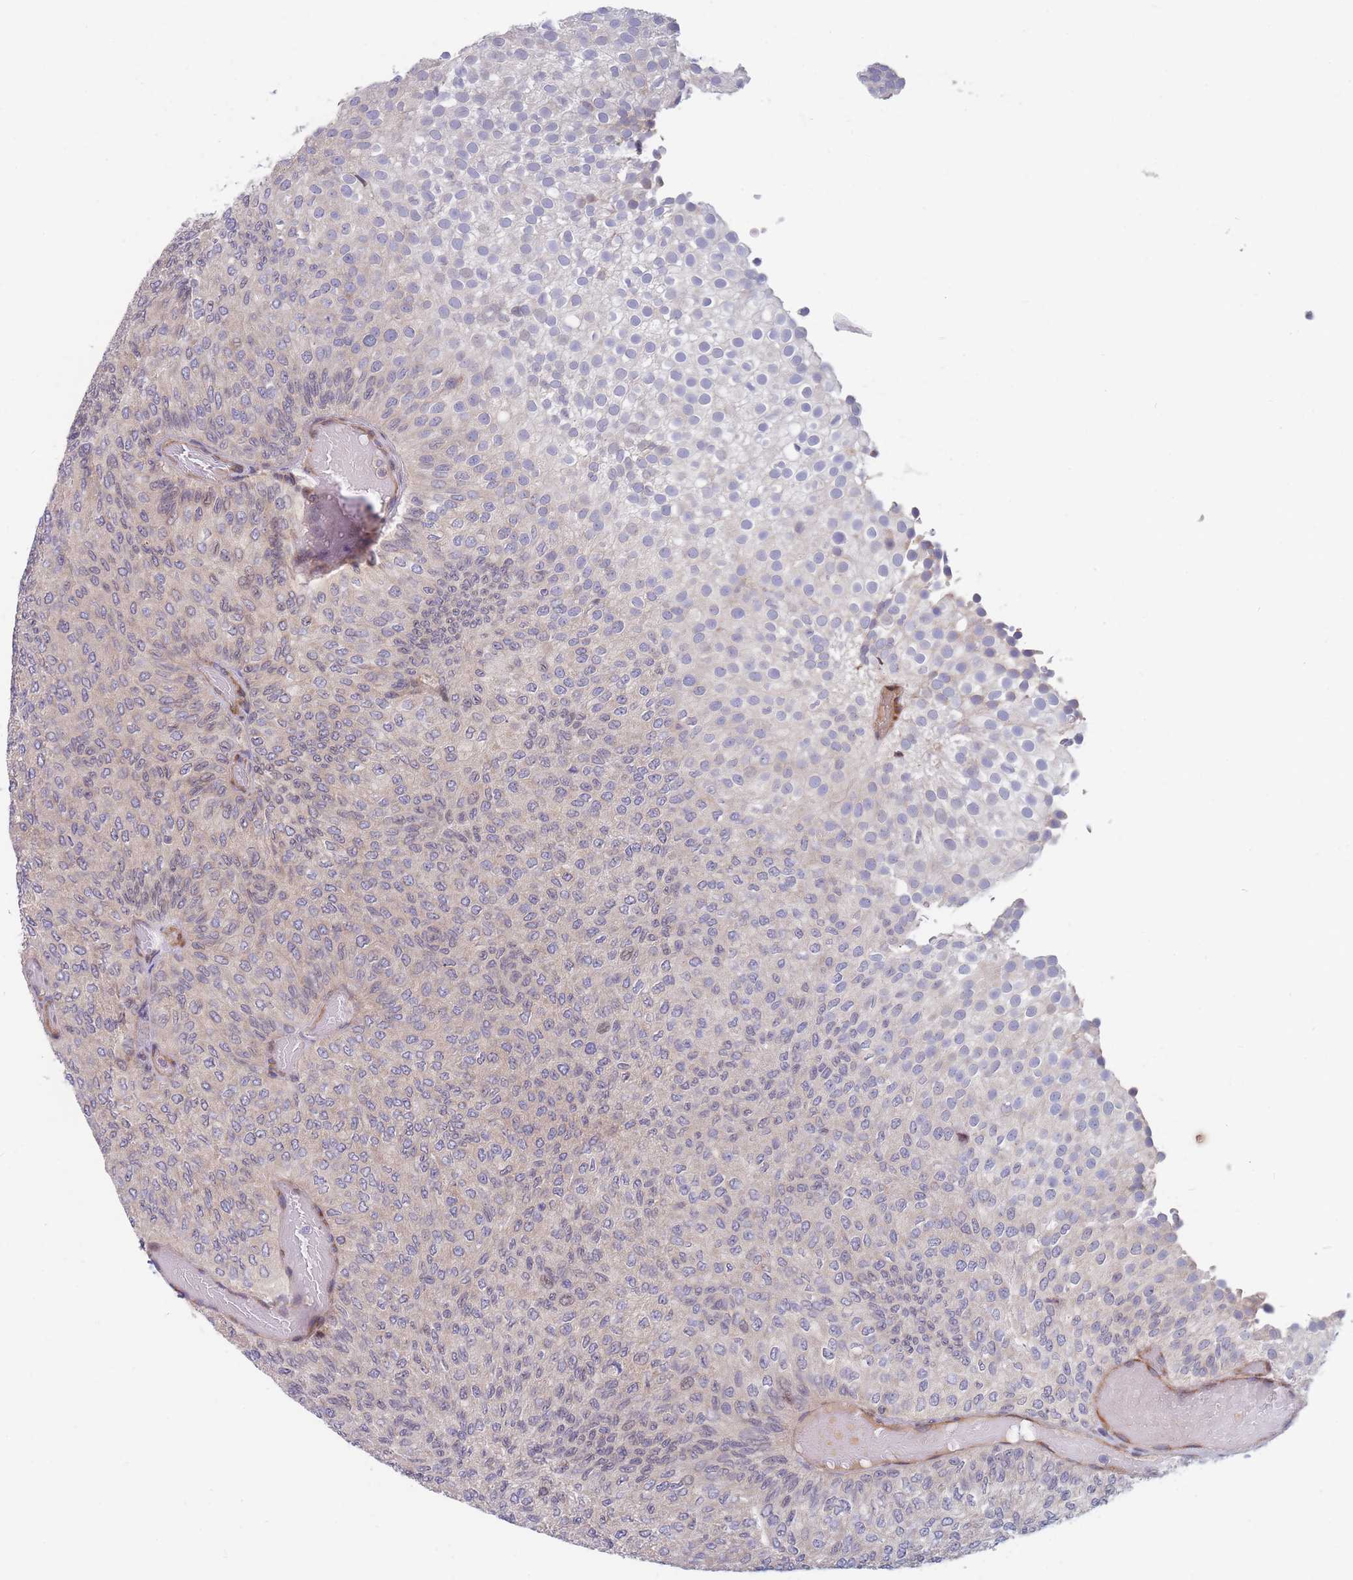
{"staining": {"intensity": "negative", "quantity": "none", "location": "none"}, "tissue": "urothelial cancer", "cell_type": "Tumor cells", "image_type": "cancer", "snomed": [{"axis": "morphology", "description": "Urothelial carcinoma, Low grade"}, {"axis": "topography", "description": "Urinary bladder"}], "caption": "DAB (3,3'-diaminobenzidine) immunohistochemical staining of urothelial carcinoma (low-grade) exhibits no significant positivity in tumor cells.", "gene": "TMEM131L", "patient": {"sex": "male", "age": 78}}